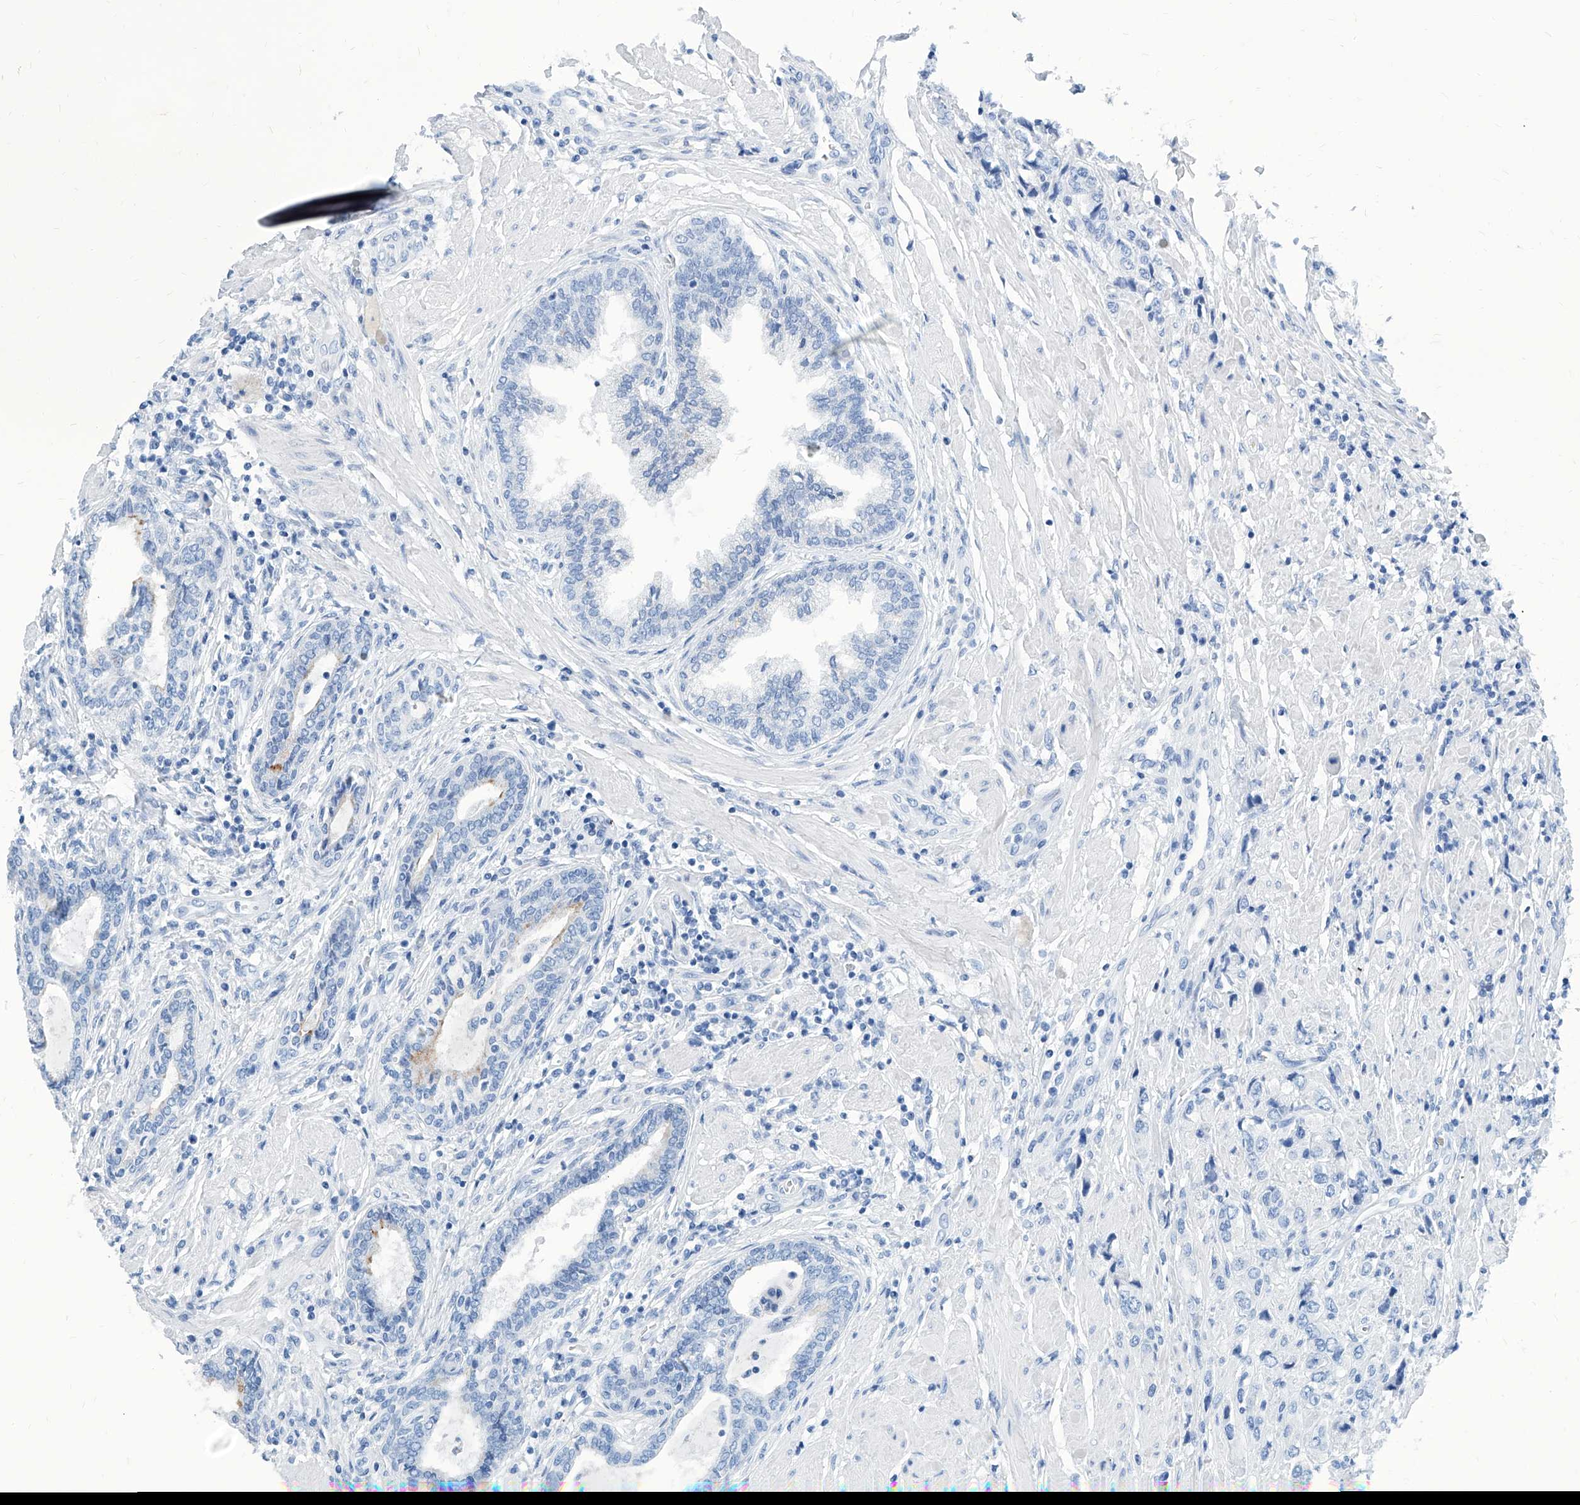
{"staining": {"intensity": "negative", "quantity": "none", "location": "none"}, "tissue": "prostate cancer", "cell_type": "Tumor cells", "image_type": "cancer", "snomed": [{"axis": "morphology", "description": "Adenocarcinoma, High grade"}, {"axis": "topography", "description": "Prostate"}], "caption": "The IHC image has no significant expression in tumor cells of prostate adenocarcinoma (high-grade) tissue.", "gene": "ZNF519", "patient": {"sex": "male", "age": 61}}